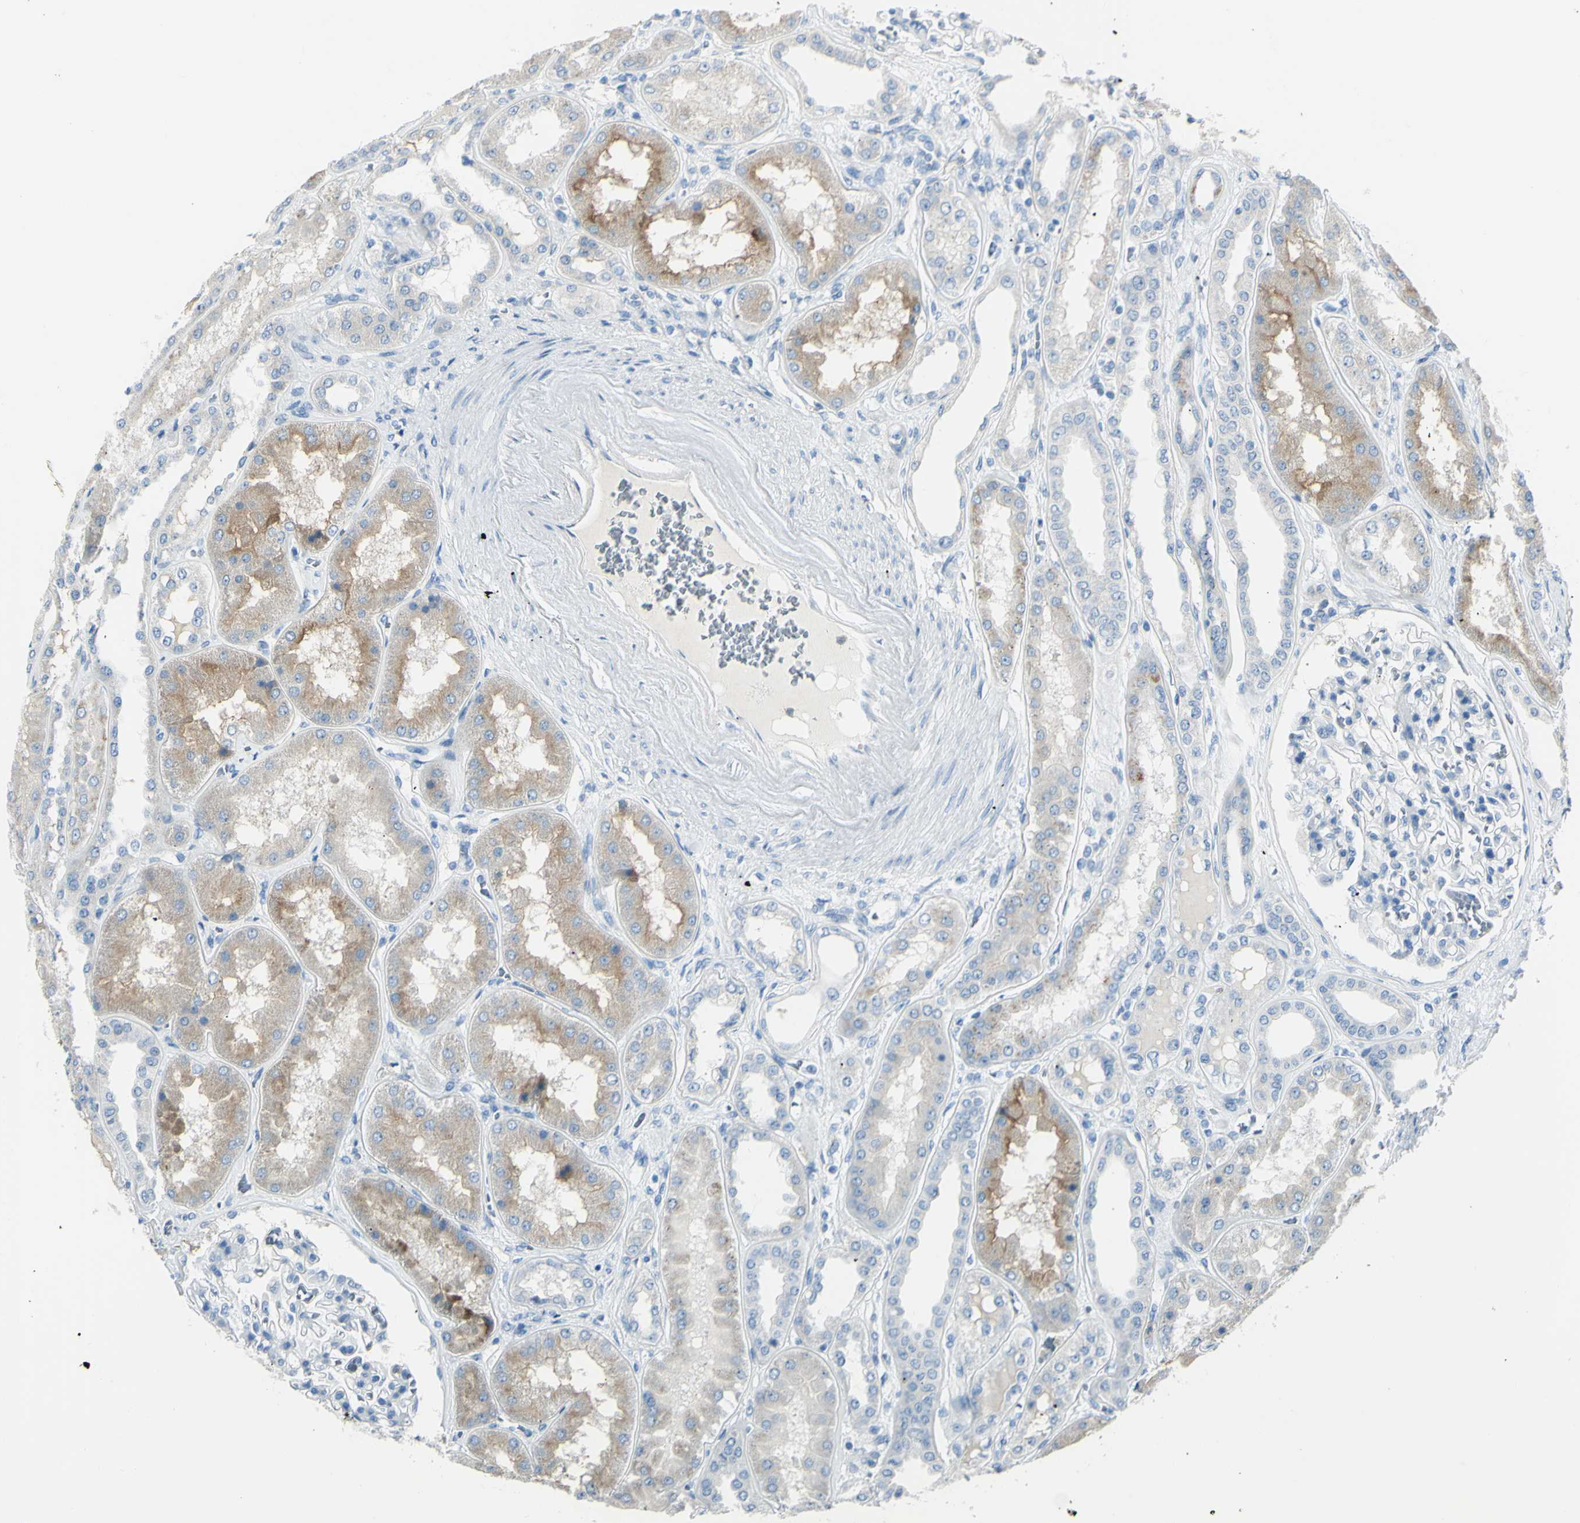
{"staining": {"intensity": "negative", "quantity": "none", "location": "none"}, "tissue": "kidney", "cell_type": "Cells in glomeruli", "image_type": "normal", "snomed": [{"axis": "morphology", "description": "Normal tissue, NOS"}, {"axis": "topography", "description": "Kidney"}], "caption": "This is an immunohistochemistry (IHC) micrograph of unremarkable human kidney. There is no expression in cells in glomeruli.", "gene": "ZNF557", "patient": {"sex": "female", "age": 56}}